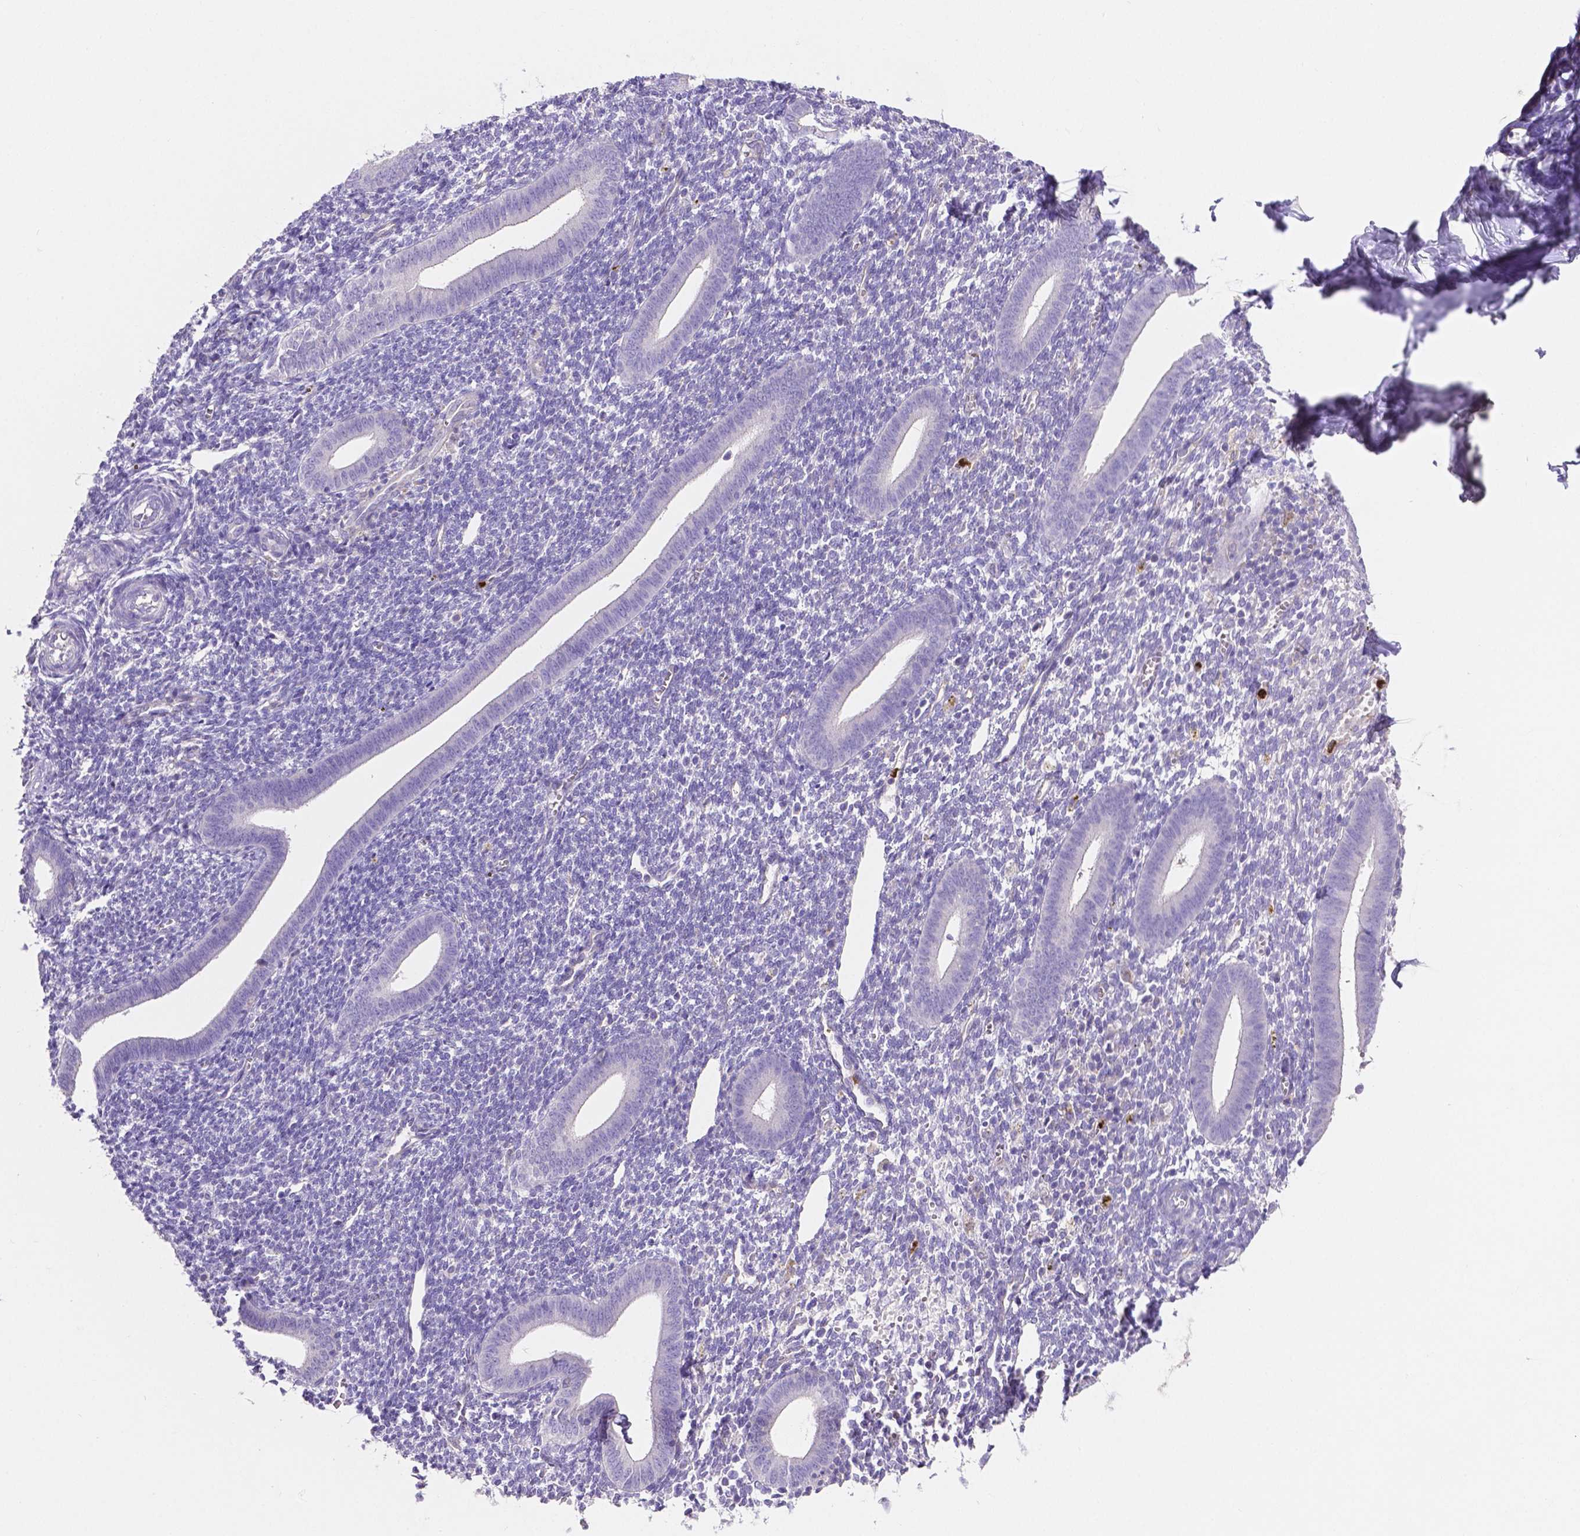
{"staining": {"intensity": "negative", "quantity": "none", "location": "none"}, "tissue": "endometrium", "cell_type": "Cells in endometrial stroma", "image_type": "normal", "snomed": [{"axis": "morphology", "description": "Normal tissue, NOS"}, {"axis": "topography", "description": "Endometrium"}], "caption": "Immunohistochemistry (IHC) image of normal endometrium stained for a protein (brown), which shows no expression in cells in endometrial stroma. (DAB immunohistochemistry with hematoxylin counter stain).", "gene": "MMP9", "patient": {"sex": "female", "age": 25}}